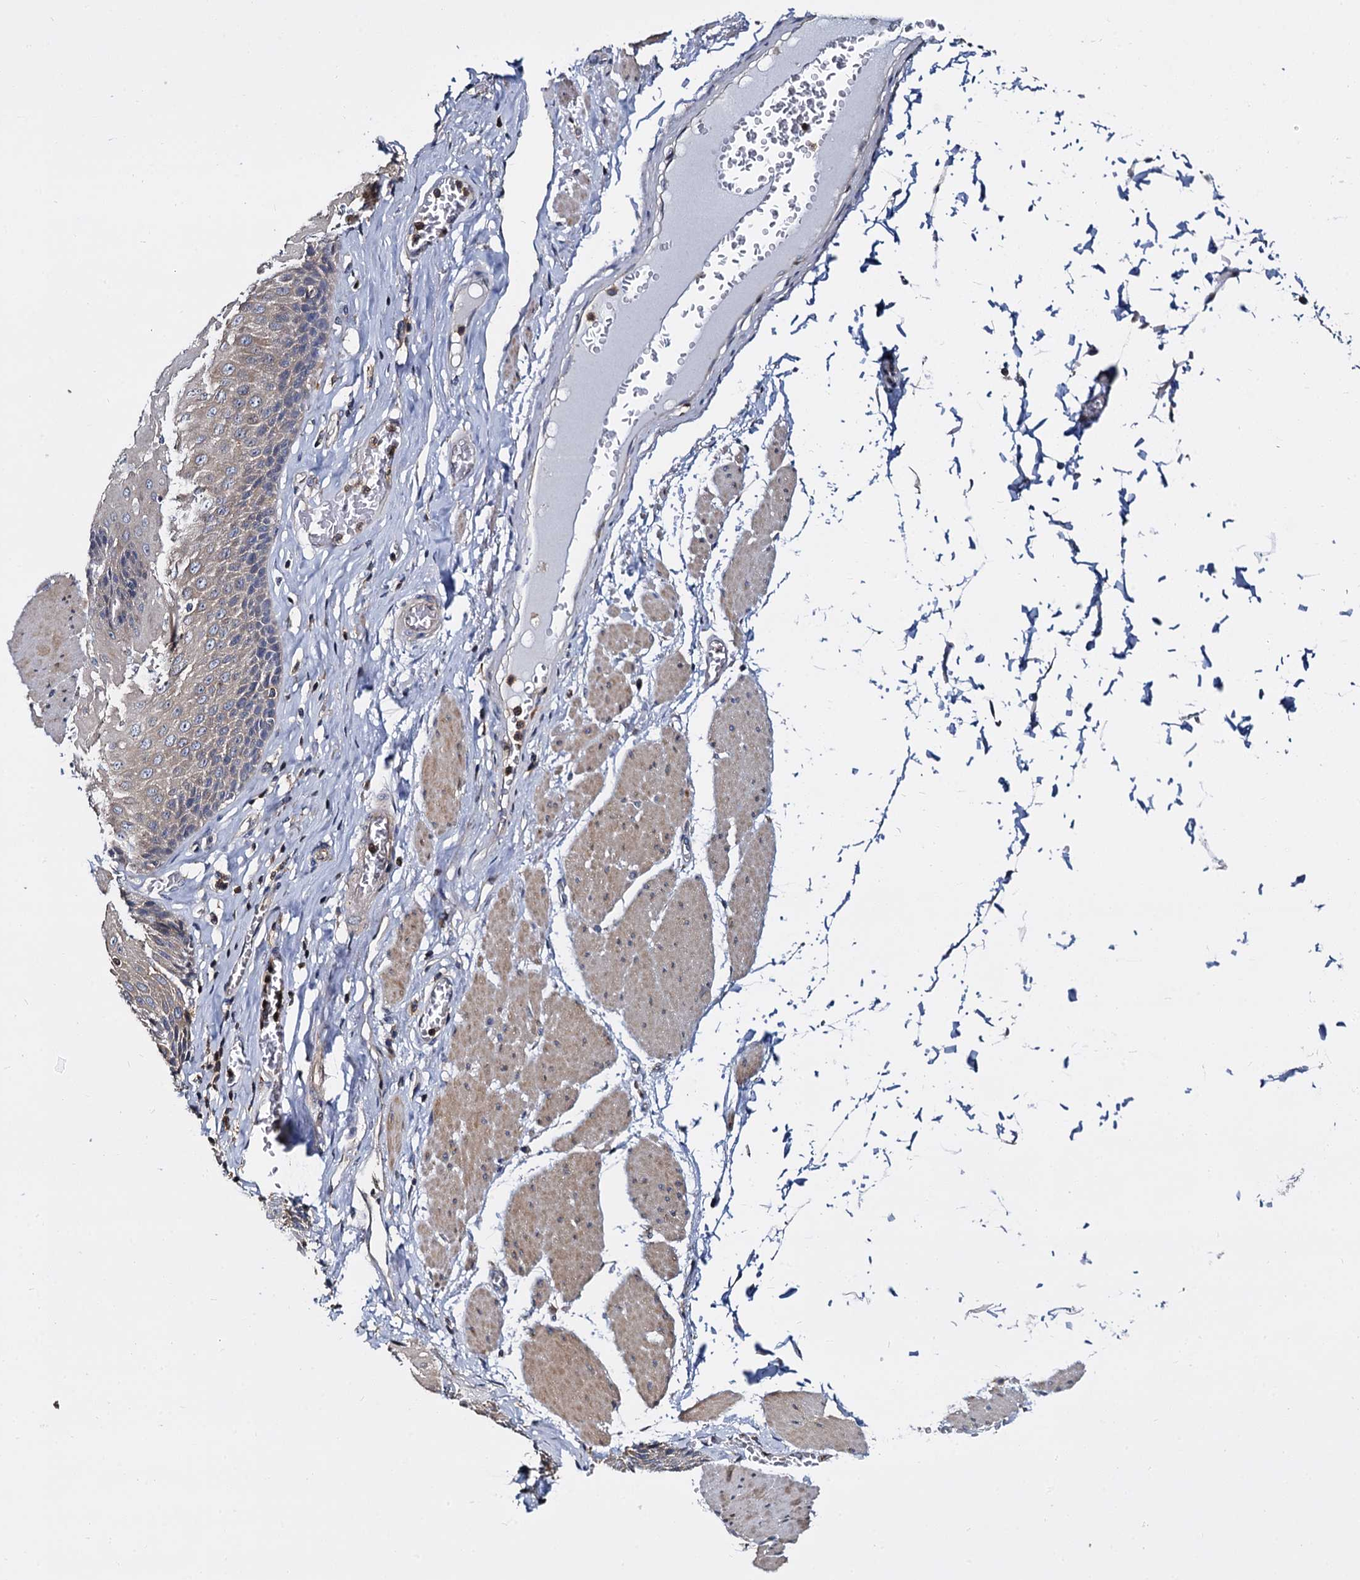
{"staining": {"intensity": "weak", "quantity": "<25%", "location": "cytoplasmic/membranous"}, "tissue": "esophagus", "cell_type": "Squamous epithelial cells", "image_type": "normal", "snomed": [{"axis": "morphology", "description": "Normal tissue, NOS"}, {"axis": "topography", "description": "Esophagus"}], "caption": "A micrograph of human esophagus is negative for staining in squamous epithelial cells.", "gene": "ANKRD13A", "patient": {"sex": "male", "age": 60}}